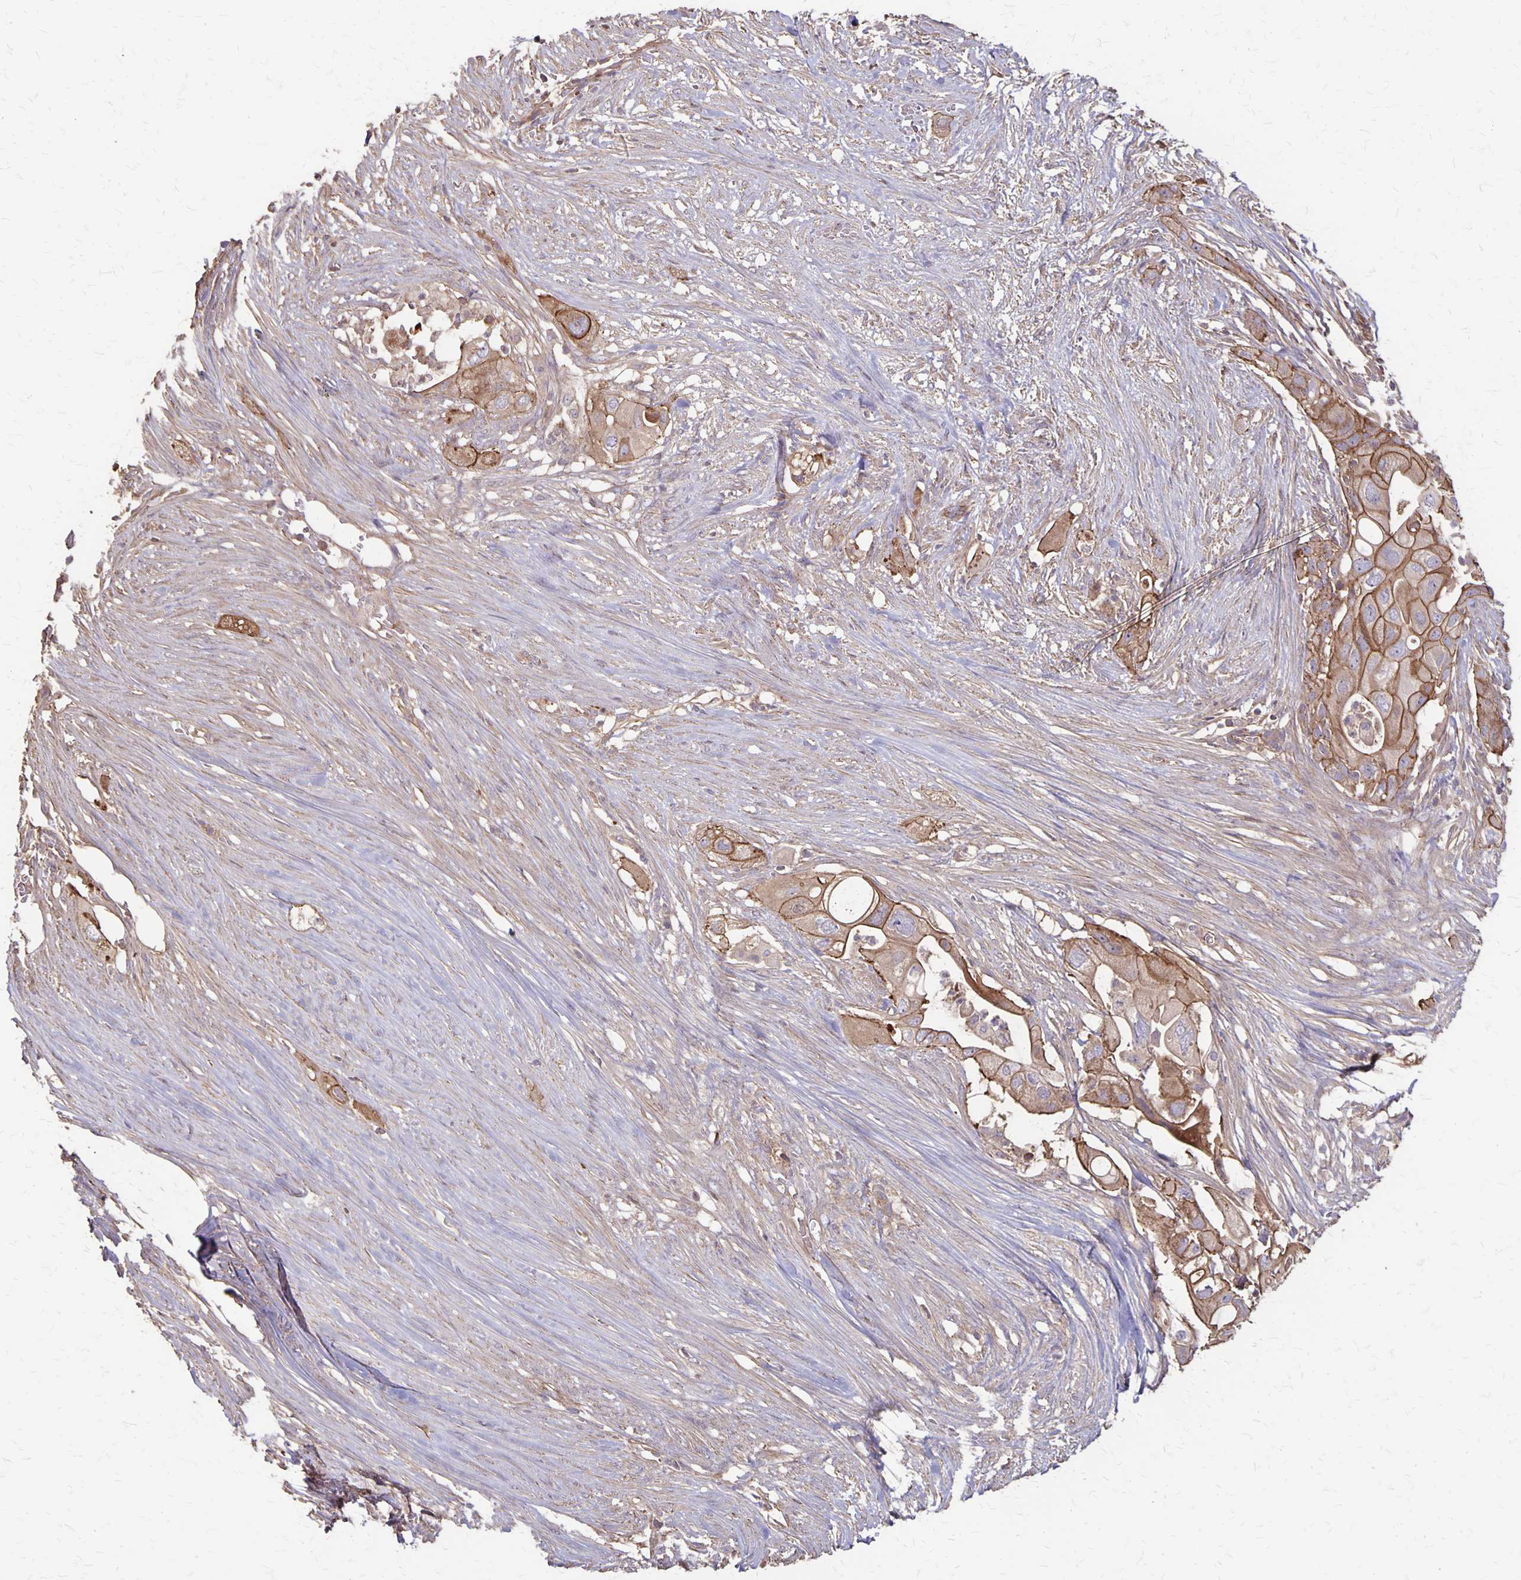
{"staining": {"intensity": "moderate", "quantity": ">75%", "location": "cytoplasmic/membranous"}, "tissue": "pancreatic cancer", "cell_type": "Tumor cells", "image_type": "cancer", "snomed": [{"axis": "morphology", "description": "Adenocarcinoma, NOS"}, {"axis": "topography", "description": "Pancreas"}], "caption": "About >75% of tumor cells in pancreatic cancer (adenocarcinoma) exhibit moderate cytoplasmic/membranous protein expression as visualized by brown immunohistochemical staining.", "gene": "PROM2", "patient": {"sex": "female", "age": 72}}